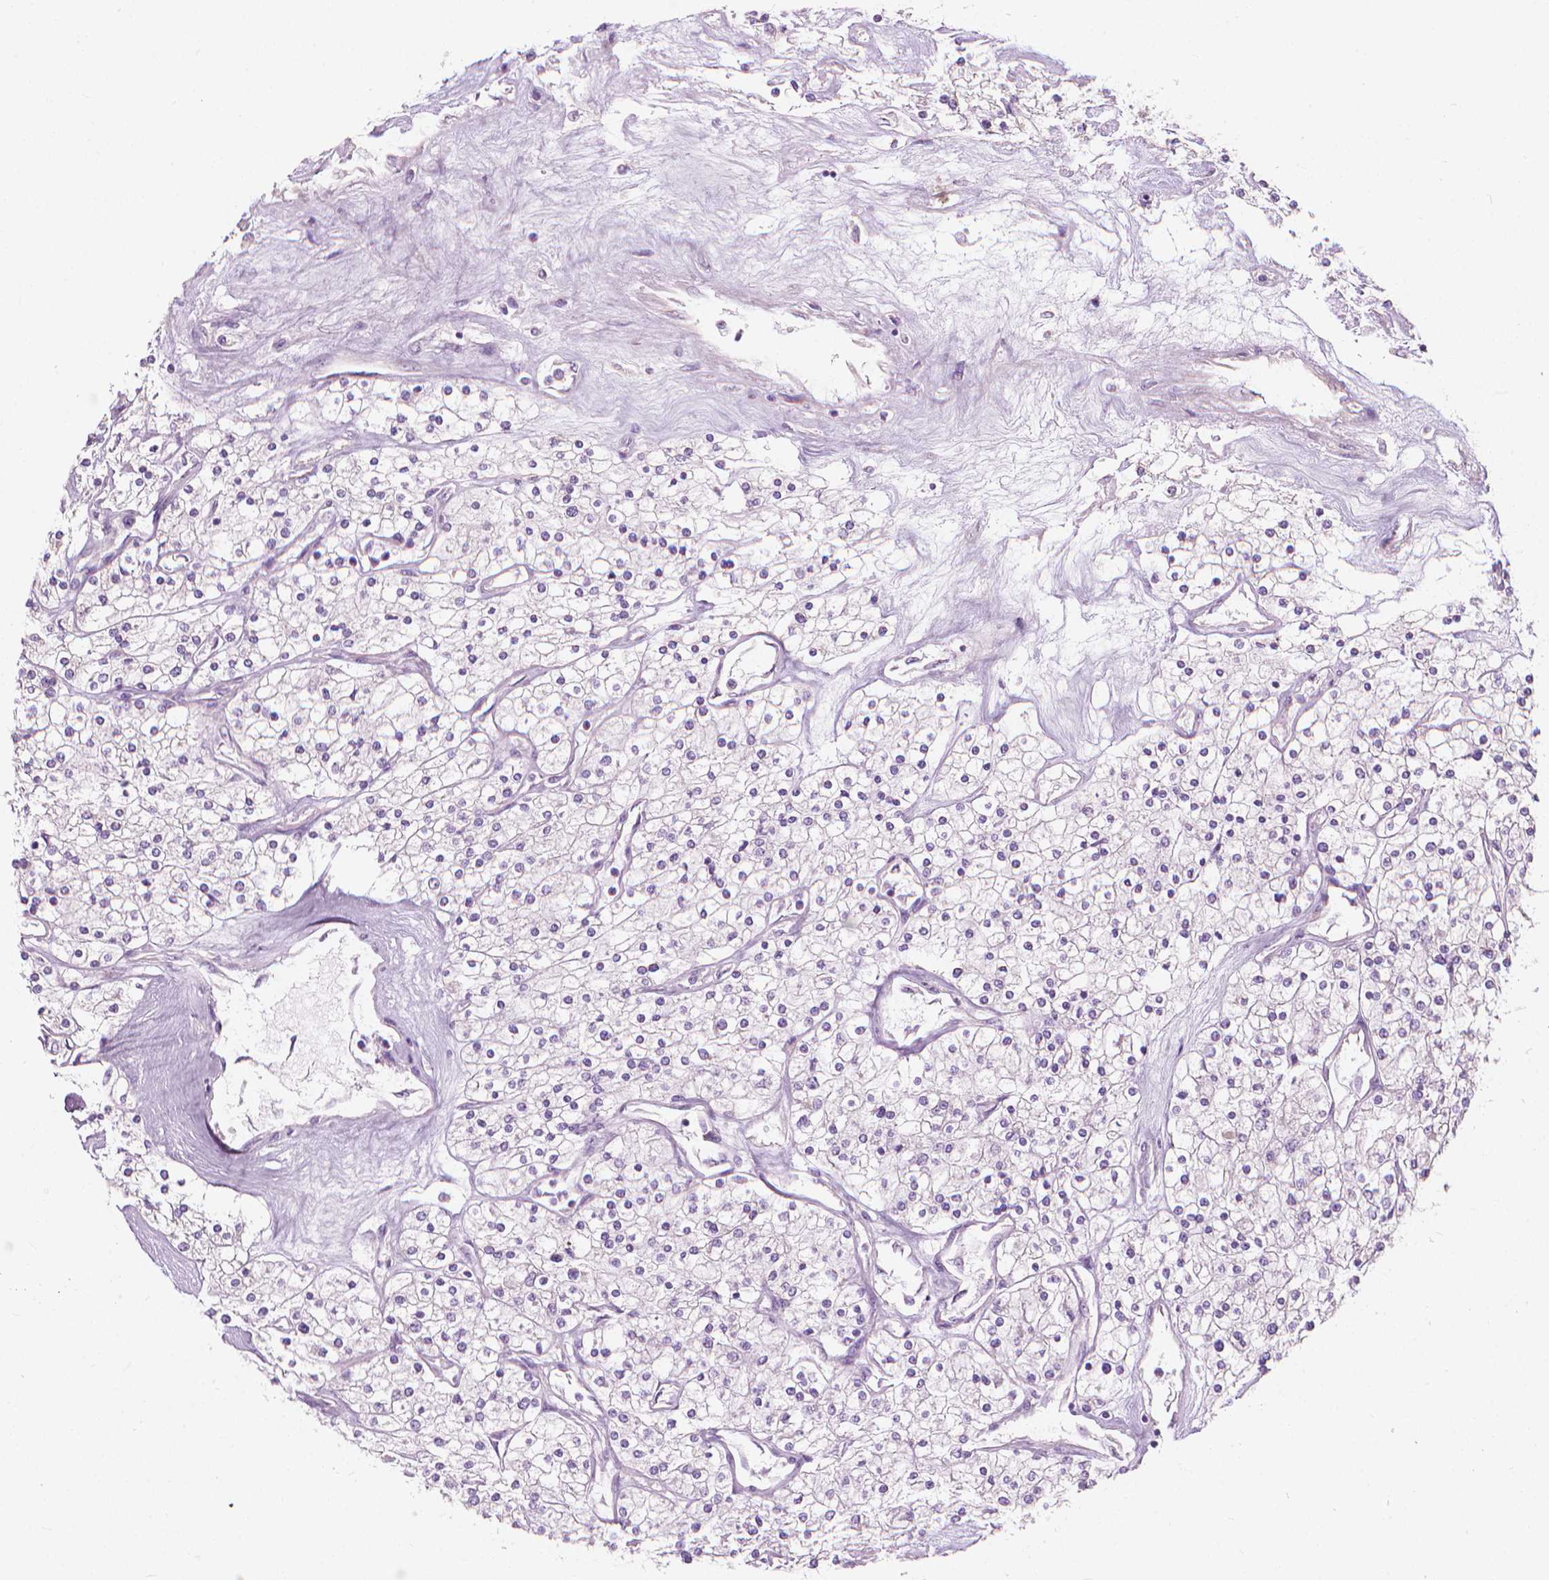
{"staining": {"intensity": "negative", "quantity": "none", "location": "none"}, "tissue": "renal cancer", "cell_type": "Tumor cells", "image_type": "cancer", "snomed": [{"axis": "morphology", "description": "Adenocarcinoma, NOS"}, {"axis": "topography", "description": "Kidney"}], "caption": "High power microscopy image of an IHC photomicrograph of renal adenocarcinoma, revealing no significant positivity in tumor cells. (DAB immunohistochemistry (IHC), high magnification).", "gene": "GPRC5A", "patient": {"sex": "male", "age": 80}}